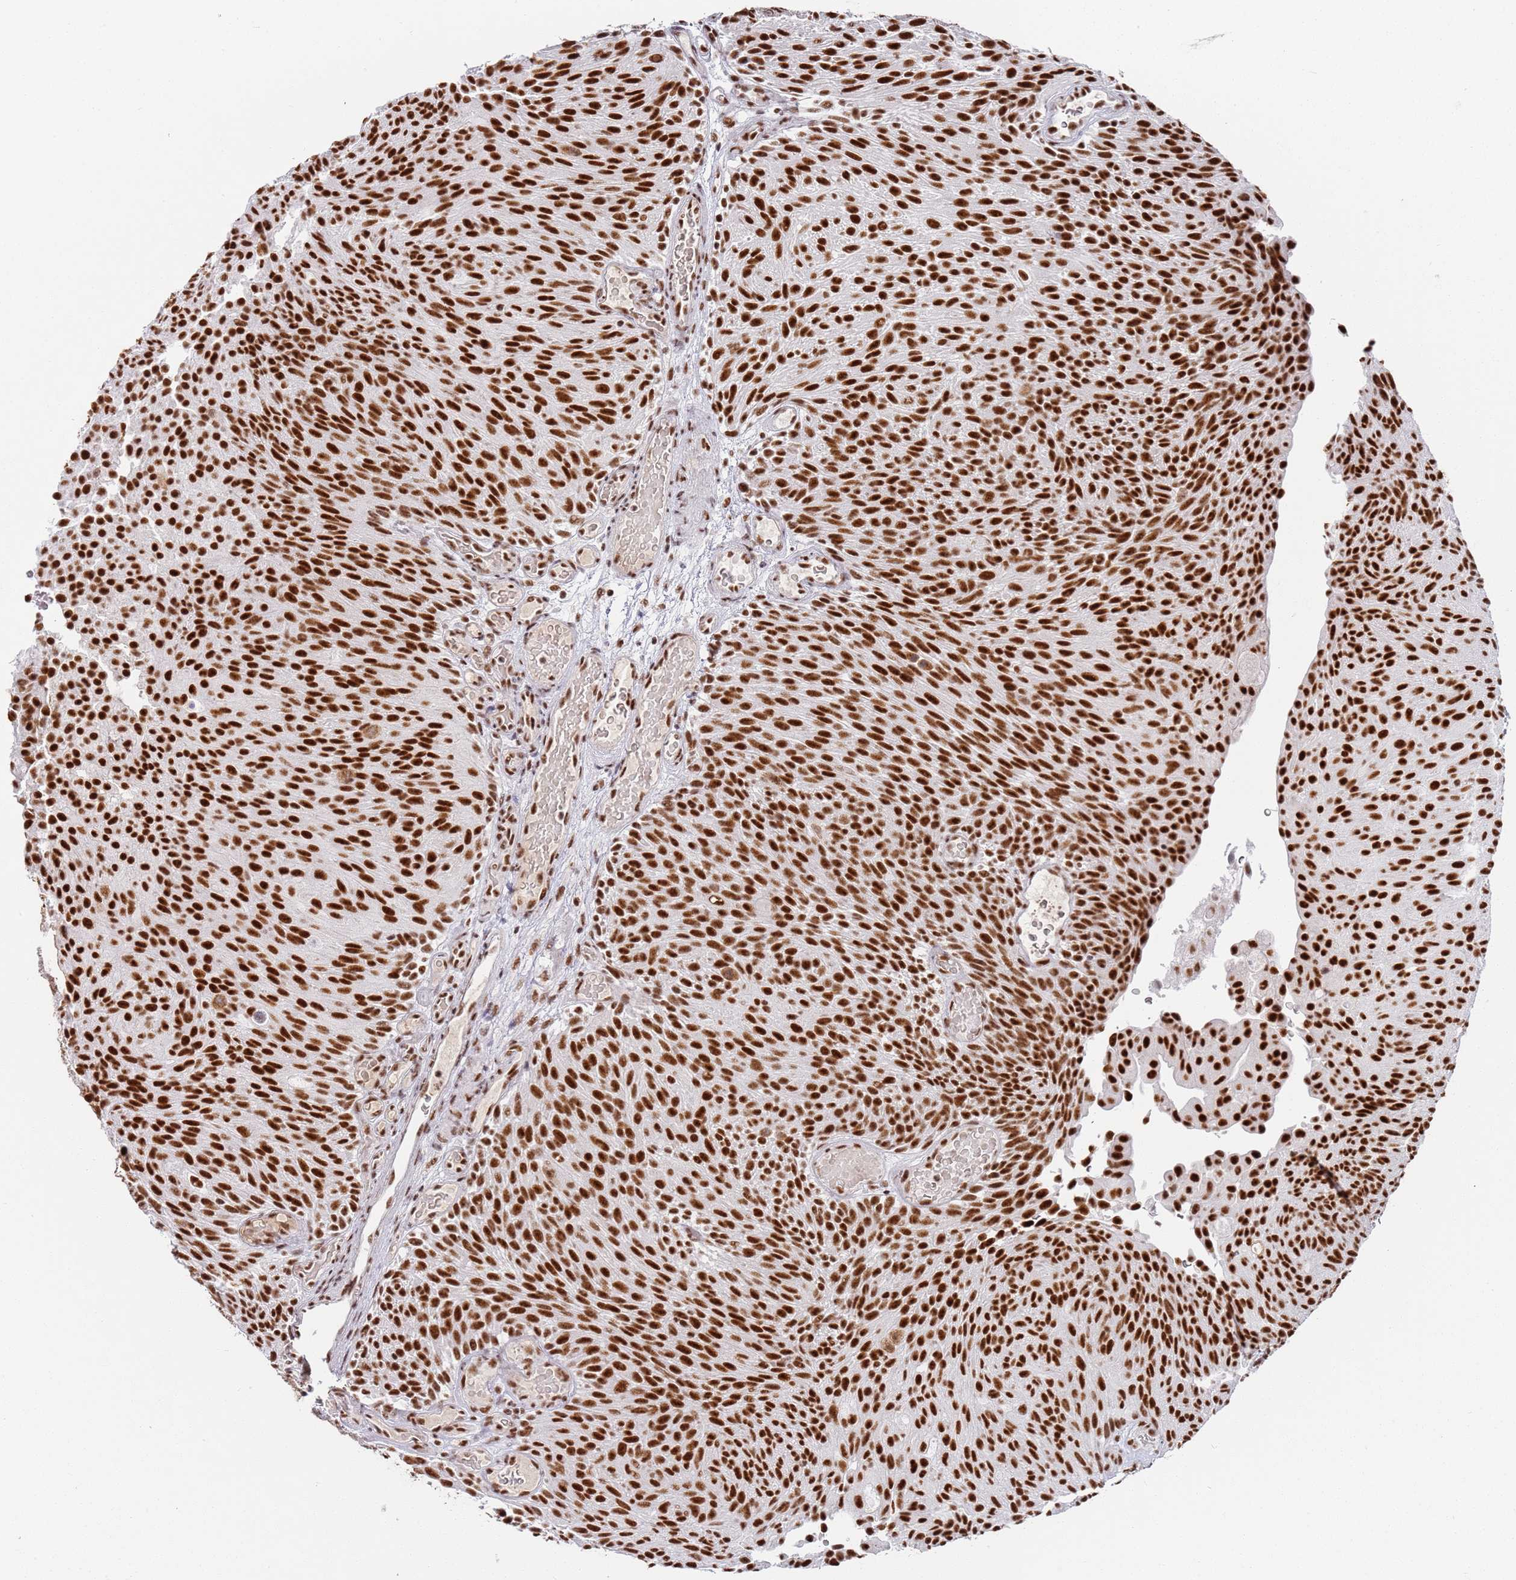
{"staining": {"intensity": "strong", "quantity": ">75%", "location": "nuclear"}, "tissue": "urothelial cancer", "cell_type": "Tumor cells", "image_type": "cancer", "snomed": [{"axis": "morphology", "description": "Urothelial carcinoma, Low grade"}, {"axis": "topography", "description": "Urinary bladder"}], "caption": "IHC of urothelial cancer demonstrates high levels of strong nuclear staining in about >75% of tumor cells. (Brightfield microscopy of DAB IHC at high magnification).", "gene": "AKAP8L", "patient": {"sex": "male", "age": 78}}